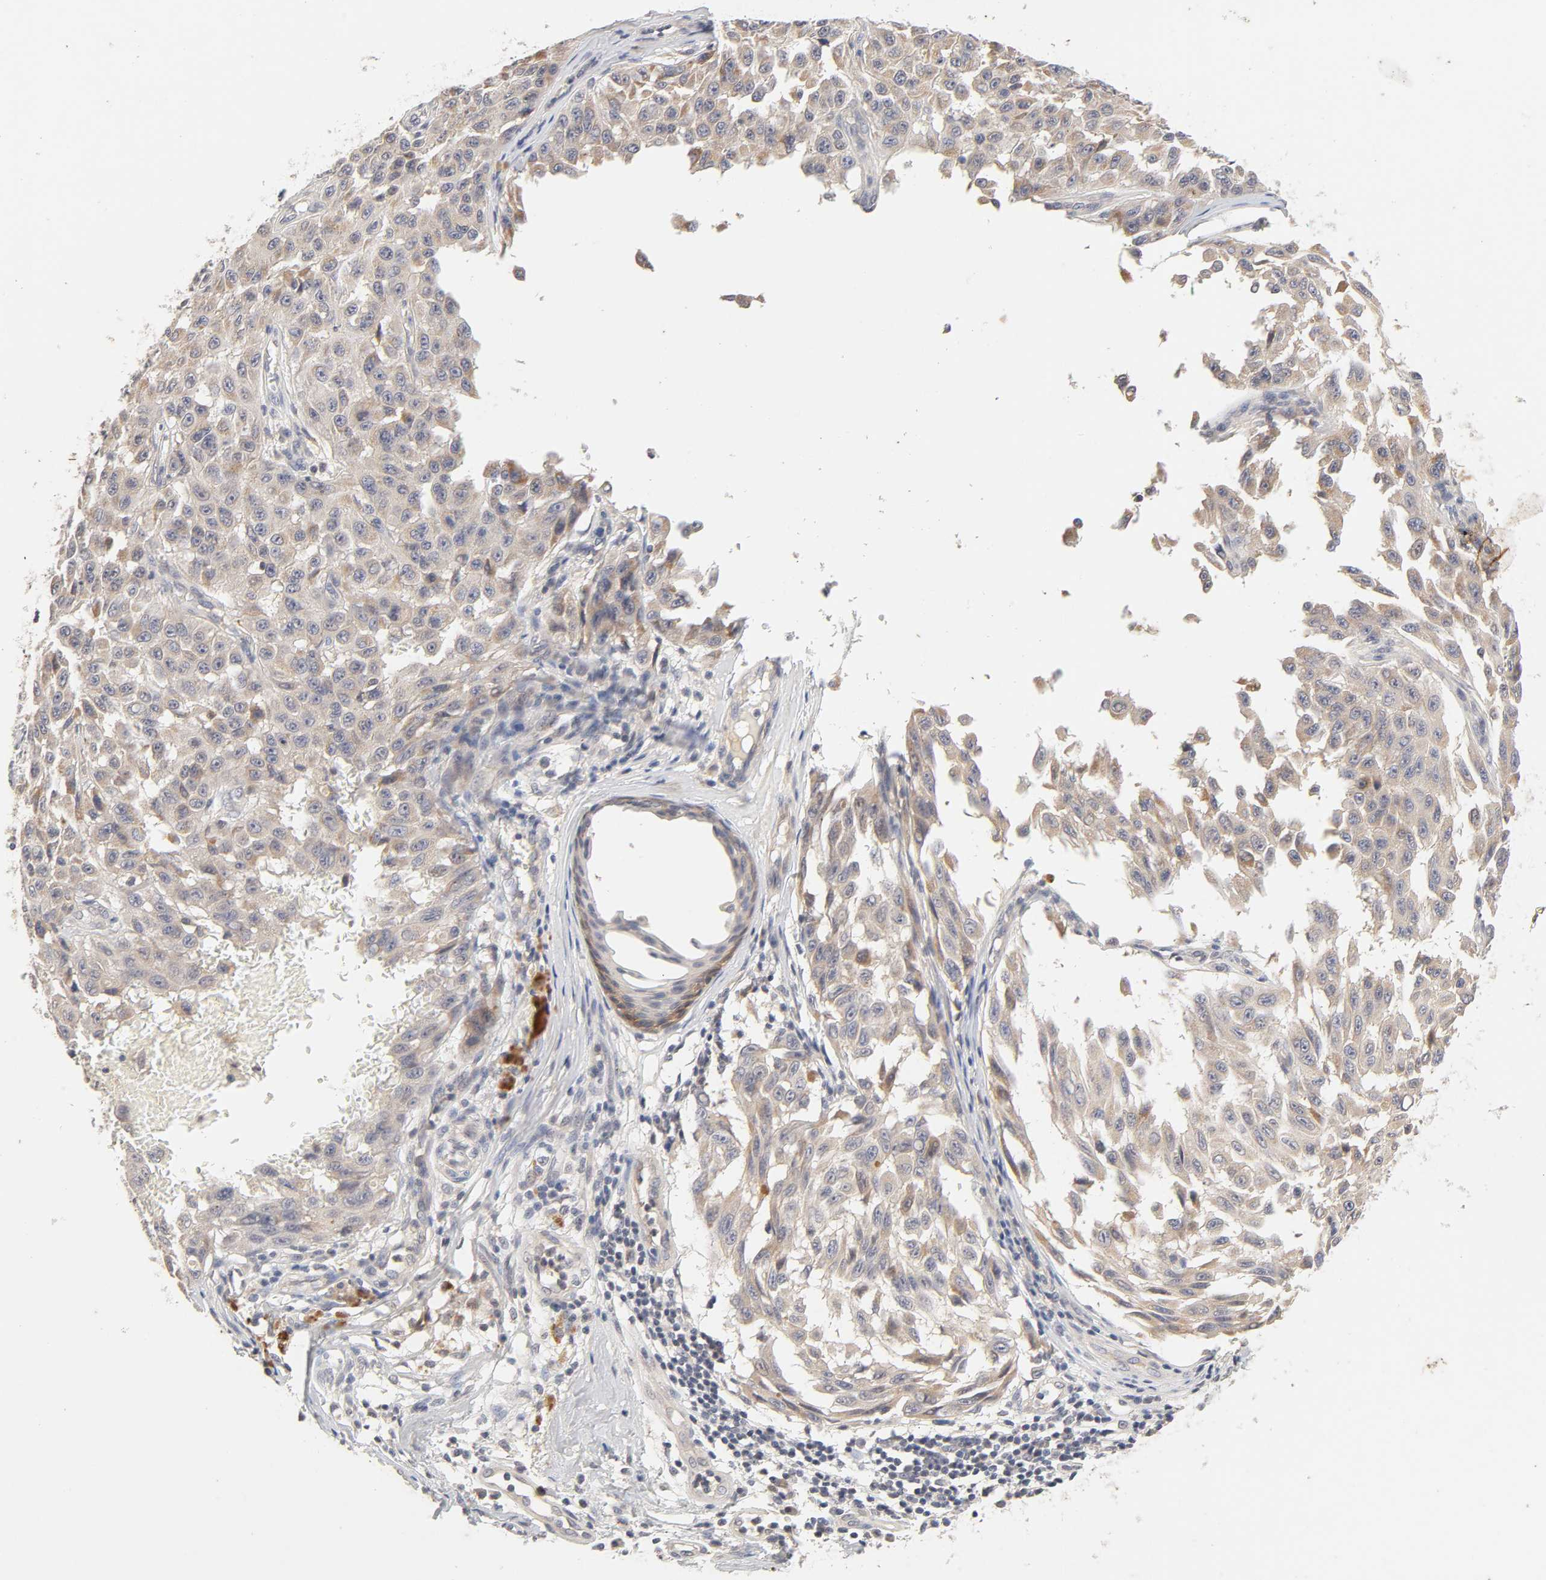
{"staining": {"intensity": "weak", "quantity": "25%-75%", "location": "cytoplasmic/membranous"}, "tissue": "melanoma", "cell_type": "Tumor cells", "image_type": "cancer", "snomed": [{"axis": "morphology", "description": "Malignant melanoma, NOS"}, {"axis": "topography", "description": "Skin"}], "caption": "Weak cytoplasmic/membranous positivity is identified in about 25%-75% of tumor cells in melanoma.", "gene": "CXADR", "patient": {"sex": "female", "age": 73}}